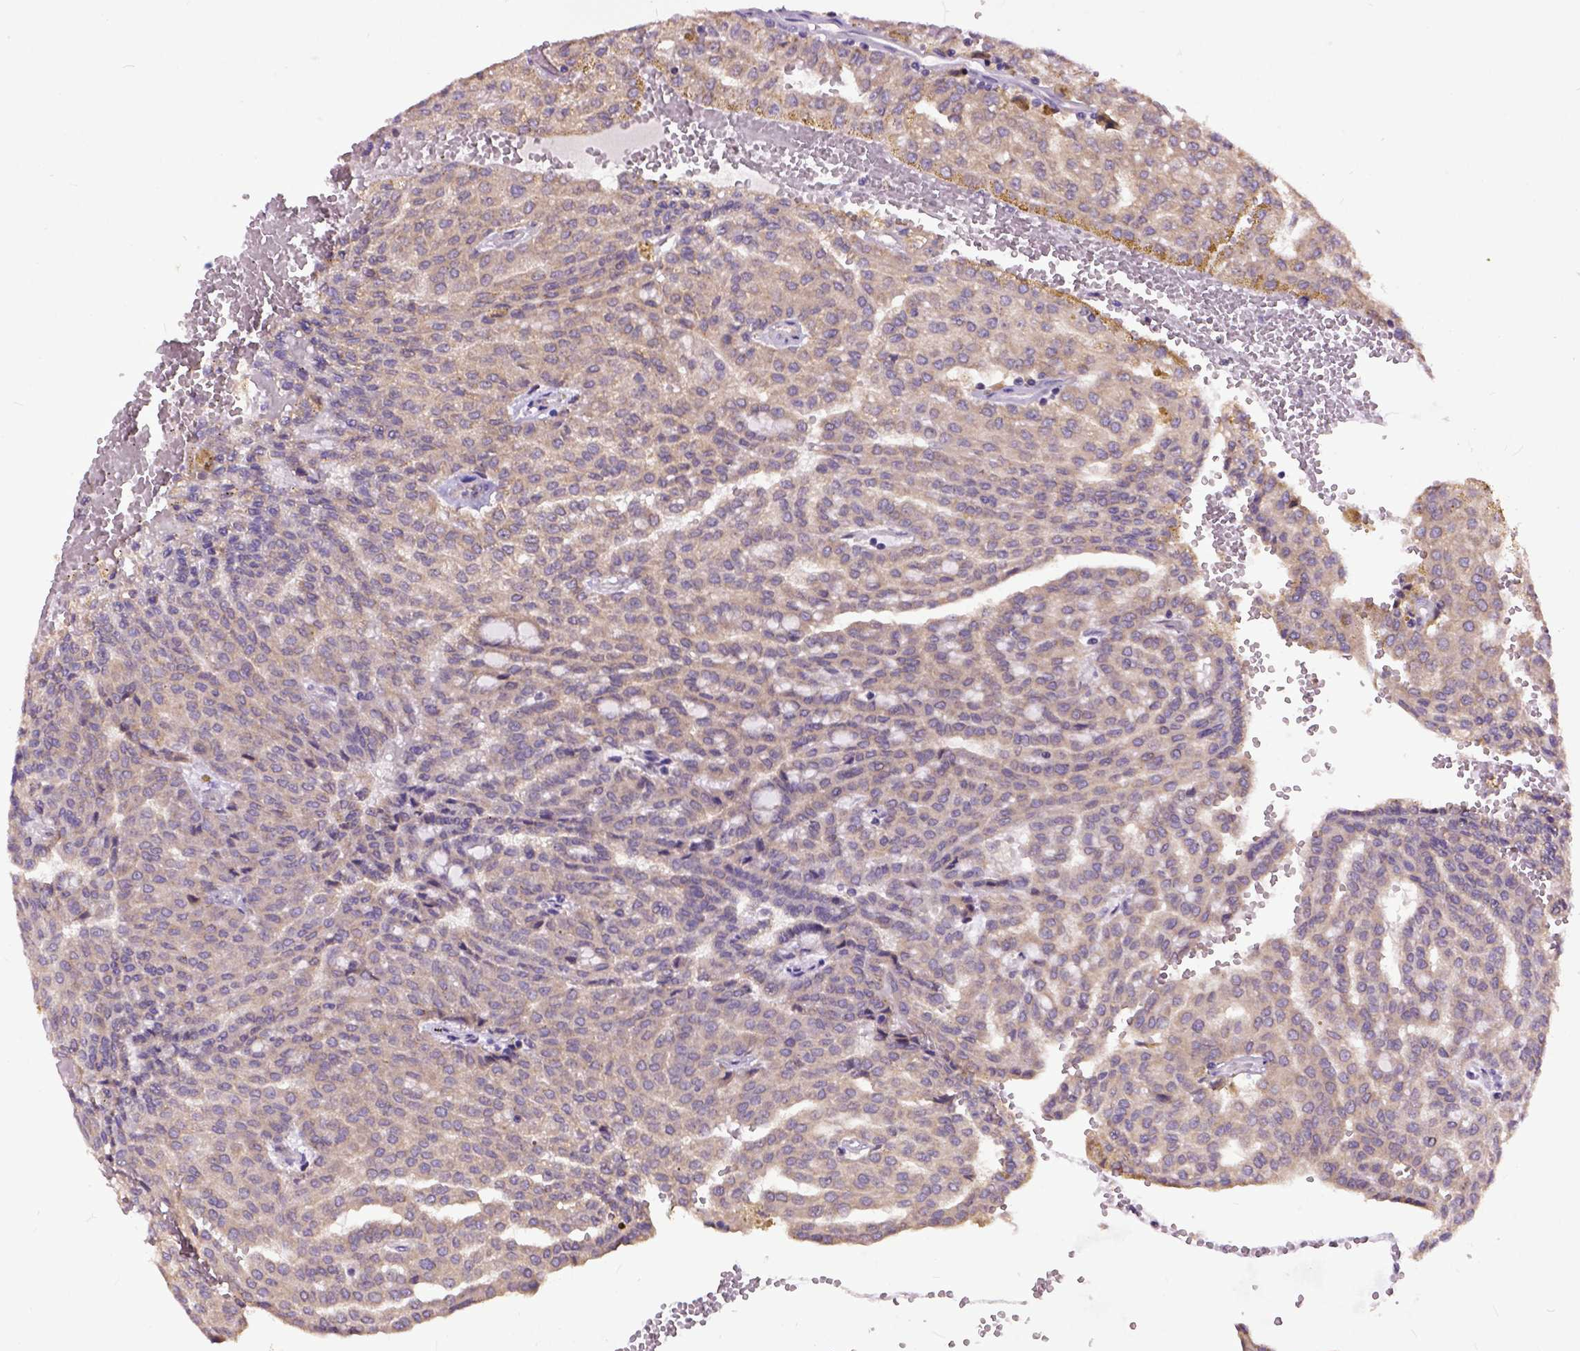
{"staining": {"intensity": "moderate", "quantity": ">75%", "location": "cytoplasmic/membranous"}, "tissue": "renal cancer", "cell_type": "Tumor cells", "image_type": "cancer", "snomed": [{"axis": "morphology", "description": "Adenocarcinoma, NOS"}, {"axis": "topography", "description": "Kidney"}], "caption": "High-magnification brightfield microscopy of renal cancer (adenocarcinoma) stained with DAB (brown) and counterstained with hematoxylin (blue). tumor cells exhibit moderate cytoplasmic/membranous expression is identified in about>75% of cells.", "gene": "ARL1", "patient": {"sex": "male", "age": 63}}